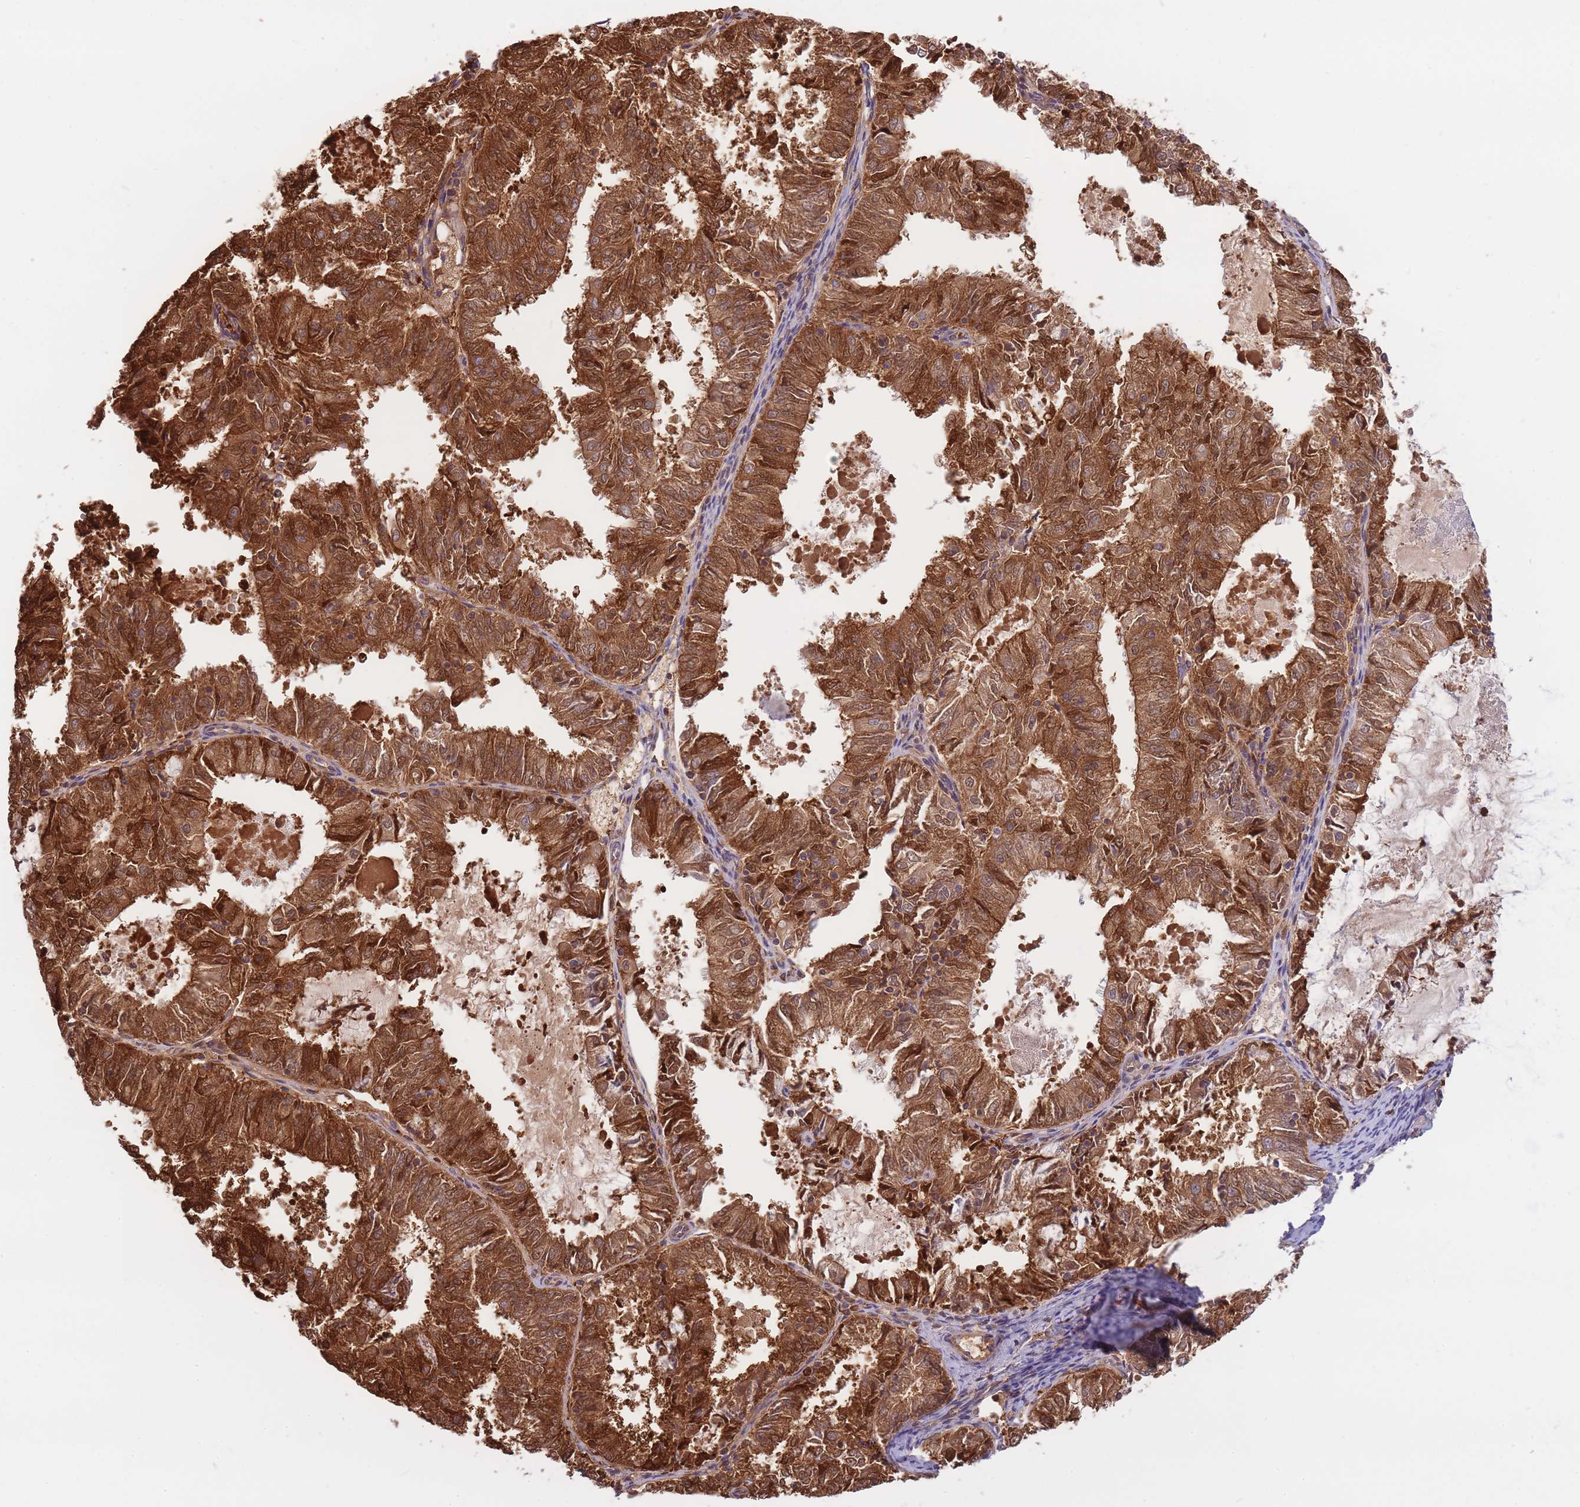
{"staining": {"intensity": "strong", "quantity": ">75%", "location": "cytoplasmic/membranous"}, "tissue": "endometrial cancer", "cell_type": "Tumor cells", "image_type": "cancer", "snomed": [{"axis": "morphology", "description": "Adenocarcinoma, NOS"}, {"axis": "topography", "description": "Endometrium"}], "caption": "Tumor cells show high levels of strong cytoplasmic/membranous positivity in approximately >75% of cells in endometrial cancer (adenocarcinoma). Nuclei are stained in blue.", "gene": "SLC4A9", "patient": {"sex": "female", "age": 57}}